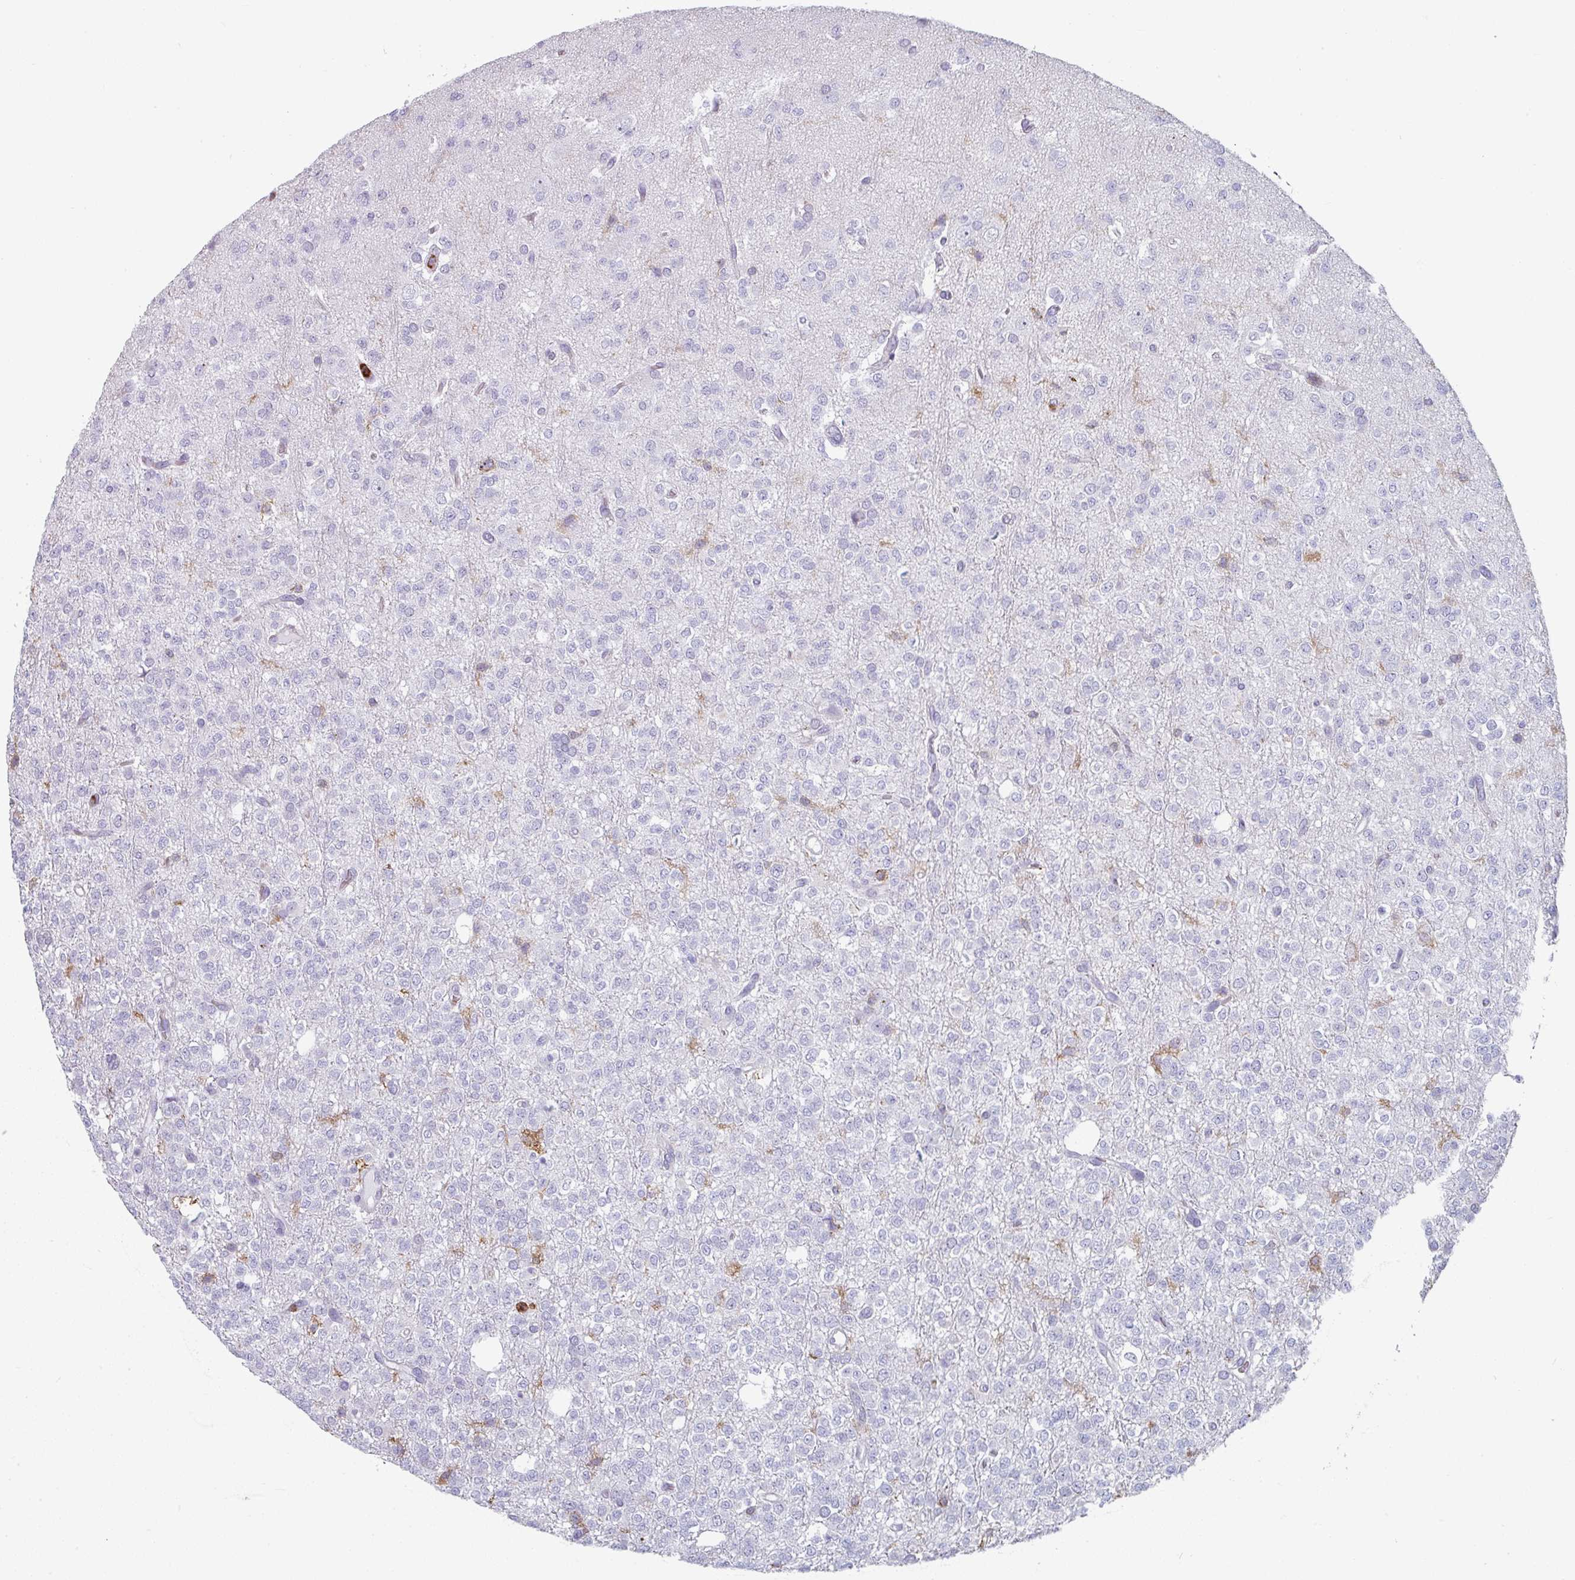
{"staining": {"intensity": "negative", "quantity": "none", "location": "none"}, "tissue": "glioma", "cell_type": "Tumor cells", "image_type": "cancer", "snomed": [{"axis": "morphology", "description": "Glioma, malignant, Low grade"}, {"axis": "topography", "description": "Brain"}], "caption": "An immunohistochemistry photomicrograph of malignant low-grade glioma is shown. There is no staining in tumor cells of malignant low-grade glioma.", "gene": "EXOSC5", "patient": {"sex": "female", "age": 33}}